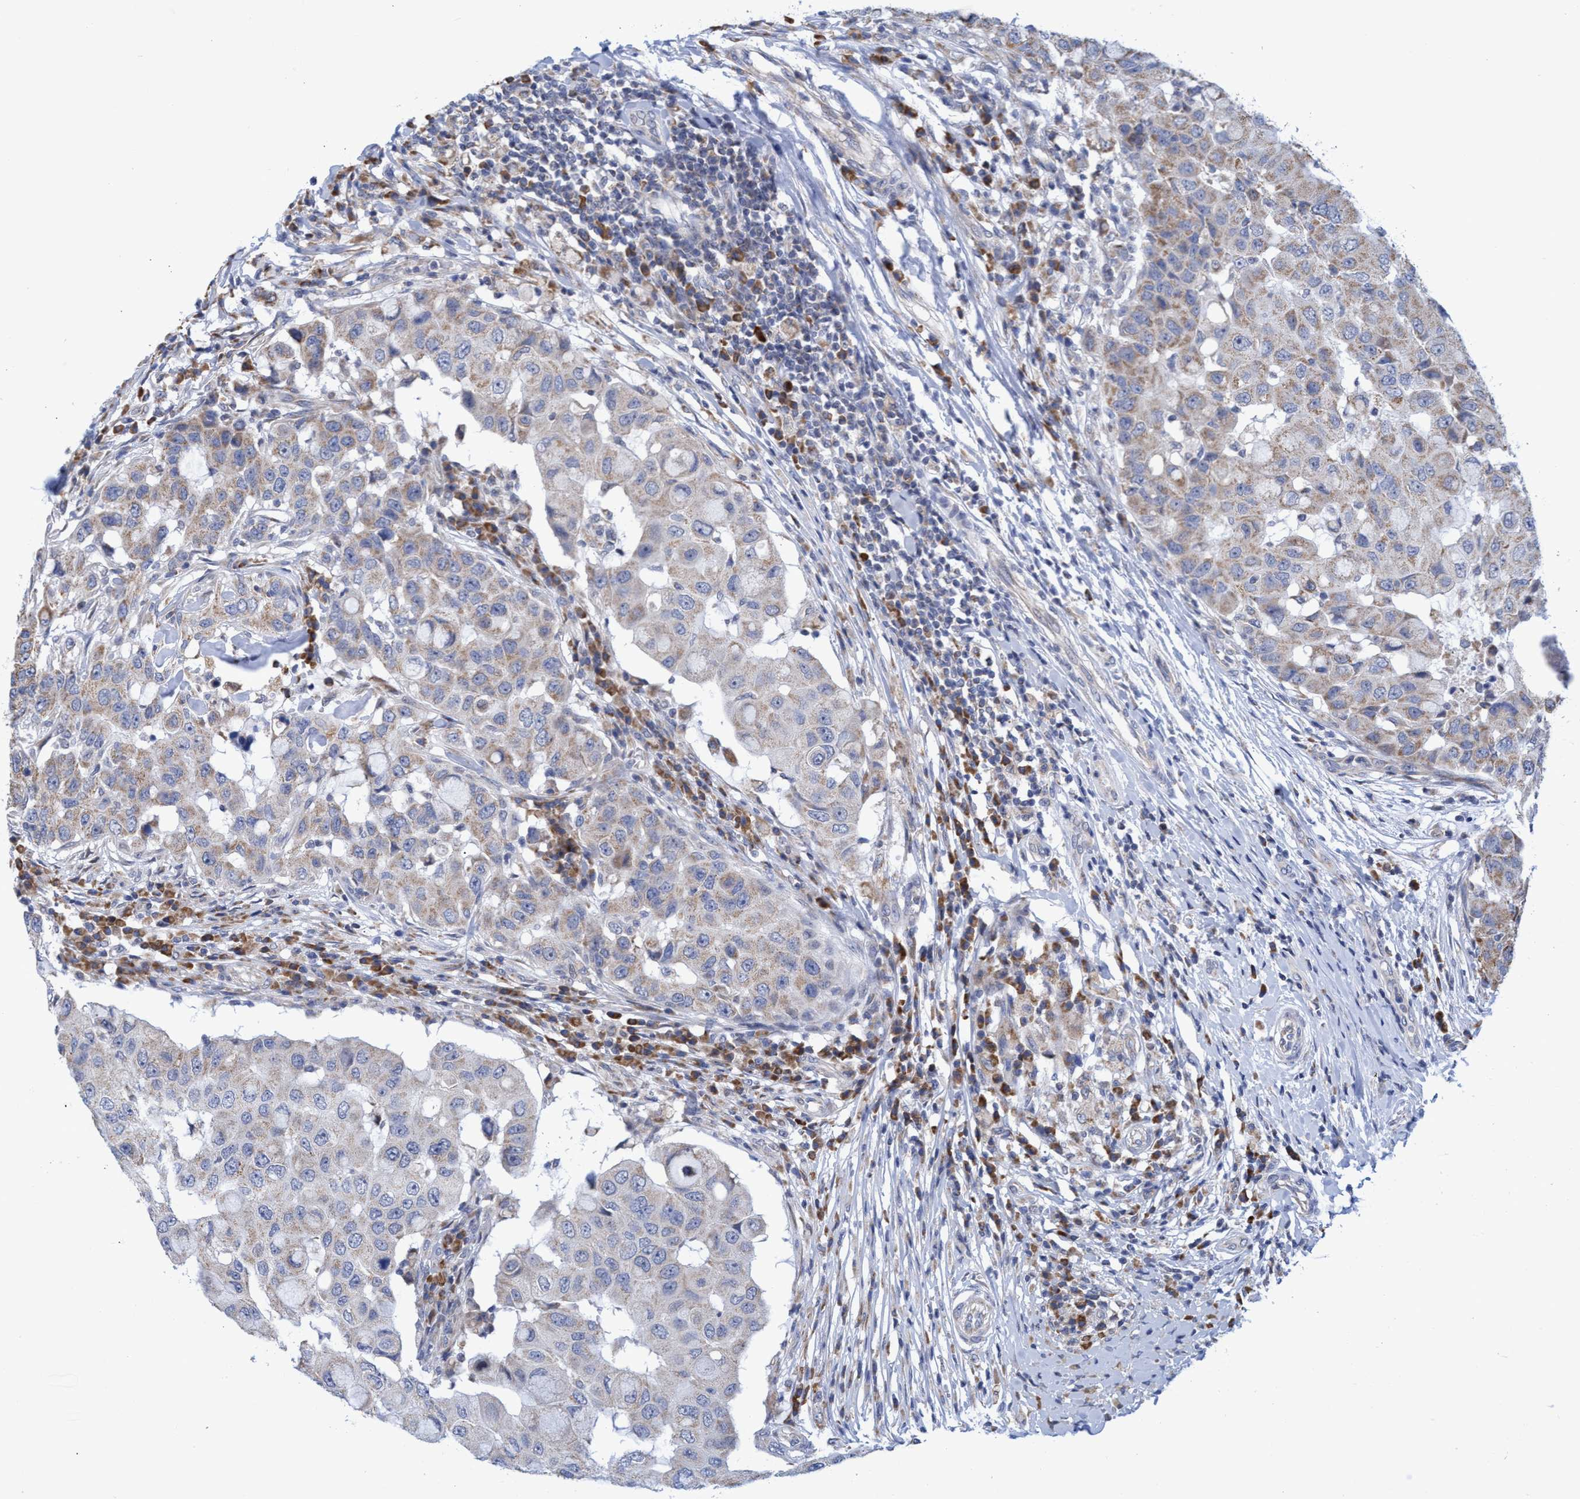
{"staining": {"intensity": "weak", "quantity": "25%-75%", "location": "cytoplasmic/membranous"}, "tissue": "breast cancer", "cell_type": "Tumor cells", "image_type": "cancer", "snomed": [{"axis": "morphology", "description": "Duct carcinoma"}, {"axis": "topography", "description": "Breast"}], "caption": "High-magnification brightfield microscopy of breast cancer stained with DAB (brown) and counterstained with hematoxylin (blue). tumor cells exhibit weak cytoplasmic/membranous positivity is seen in approximately25%-75% of cells.", "gene": "NAT16", "patient": {"sex": "female", "age": 27}}